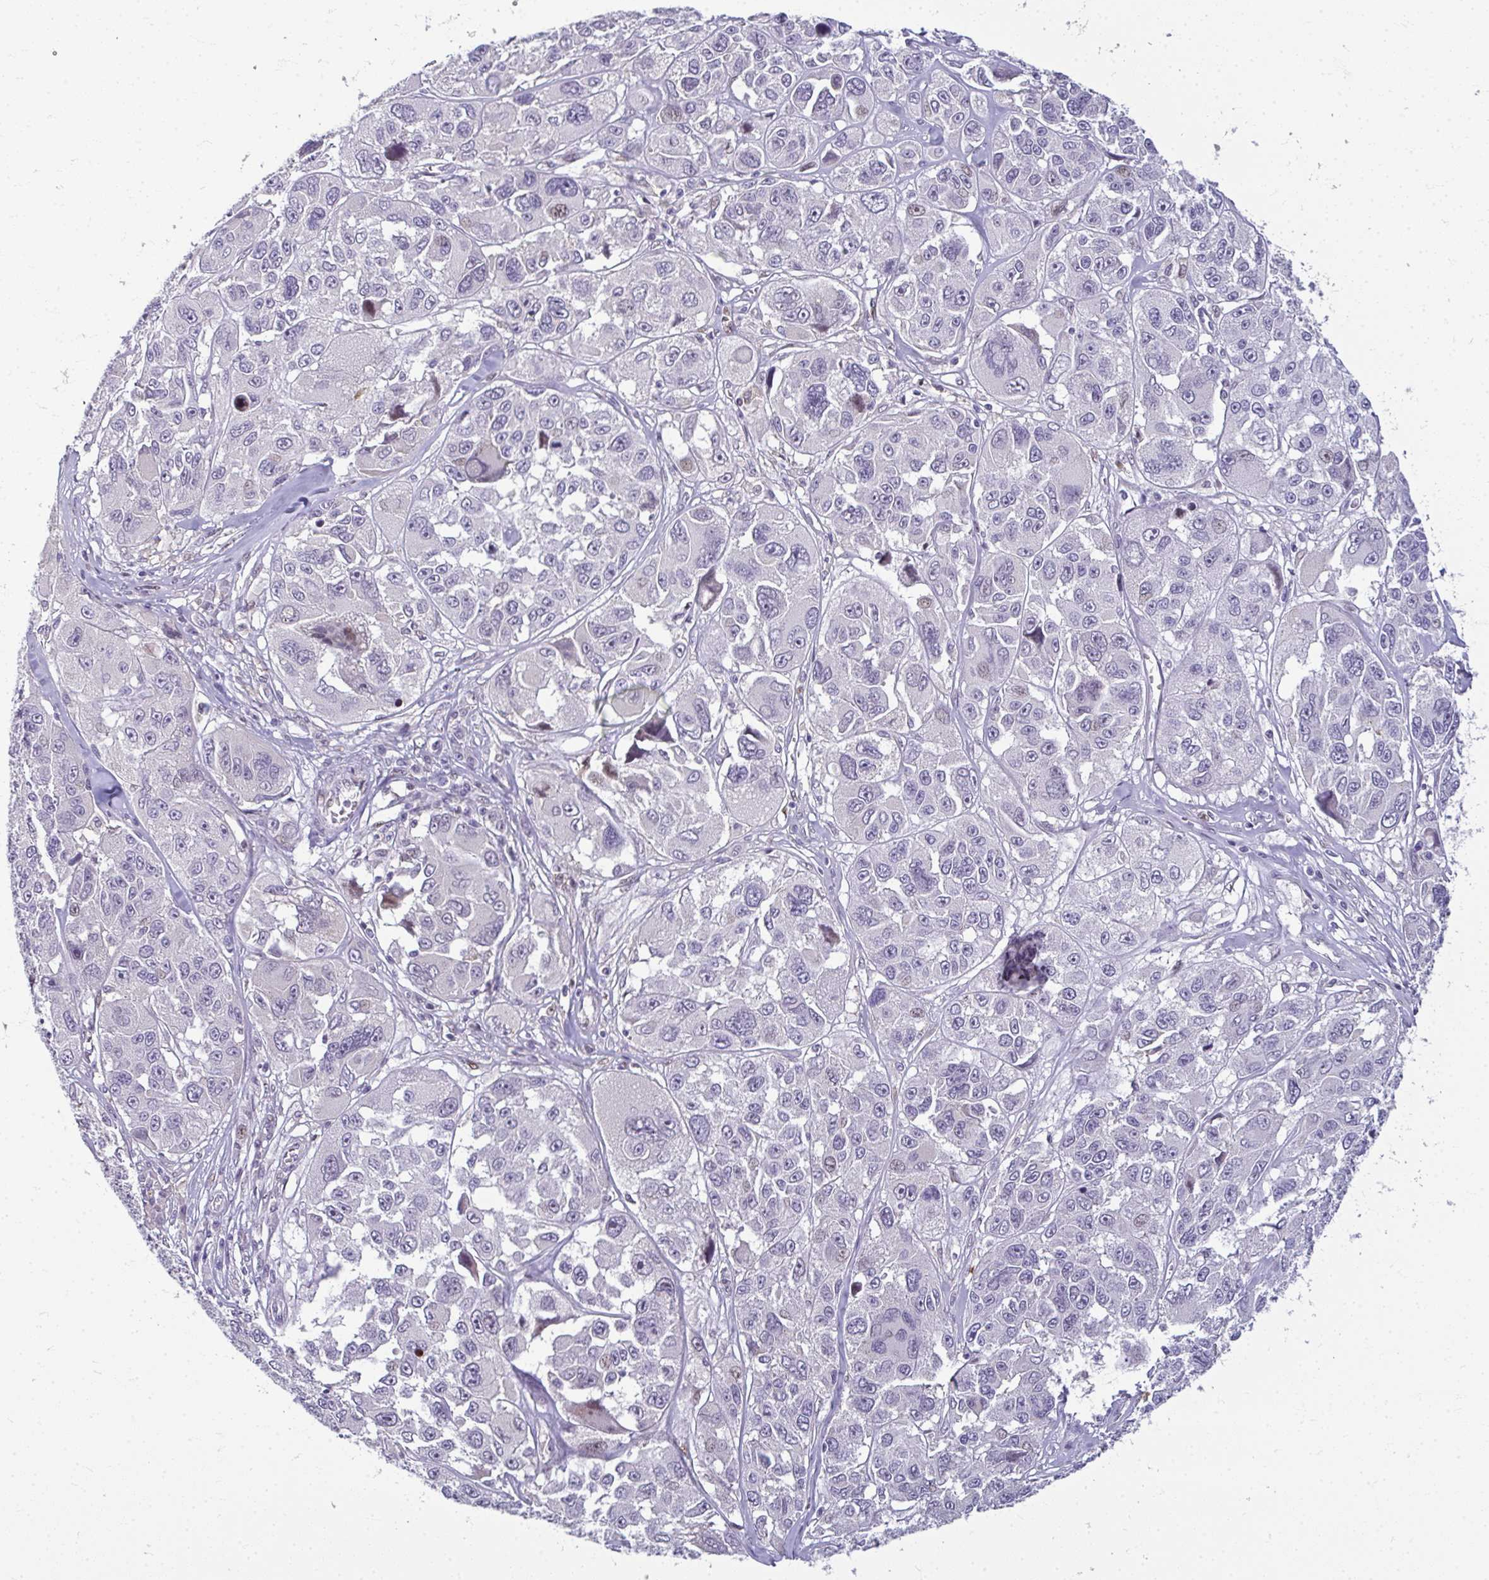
{"staining": {"intensity": "negative", "quantity": "none", "location": "none"}, "tissue": "melanoma", "cell_type": "Tumor cells", "image_type": "cancer", "snomed": [{"axis": "morphology", "description": "Malignant melanoma, NOS"}, {"axis": "topography", "description": "Skin"}], "caption": "High magnification brightfield microscopy of malignant melanoma stained with DAB (3,3'-diaminobenzidine) (brown) and counterstained with hematoxylin (blue): tumor cells show no significant staining. The staining is performed using DAB brown chromogen with nuclei counter-stained in using hematoxylin.", "gene": "ODF1", "patient": {"sex": "female", "age": 66}}